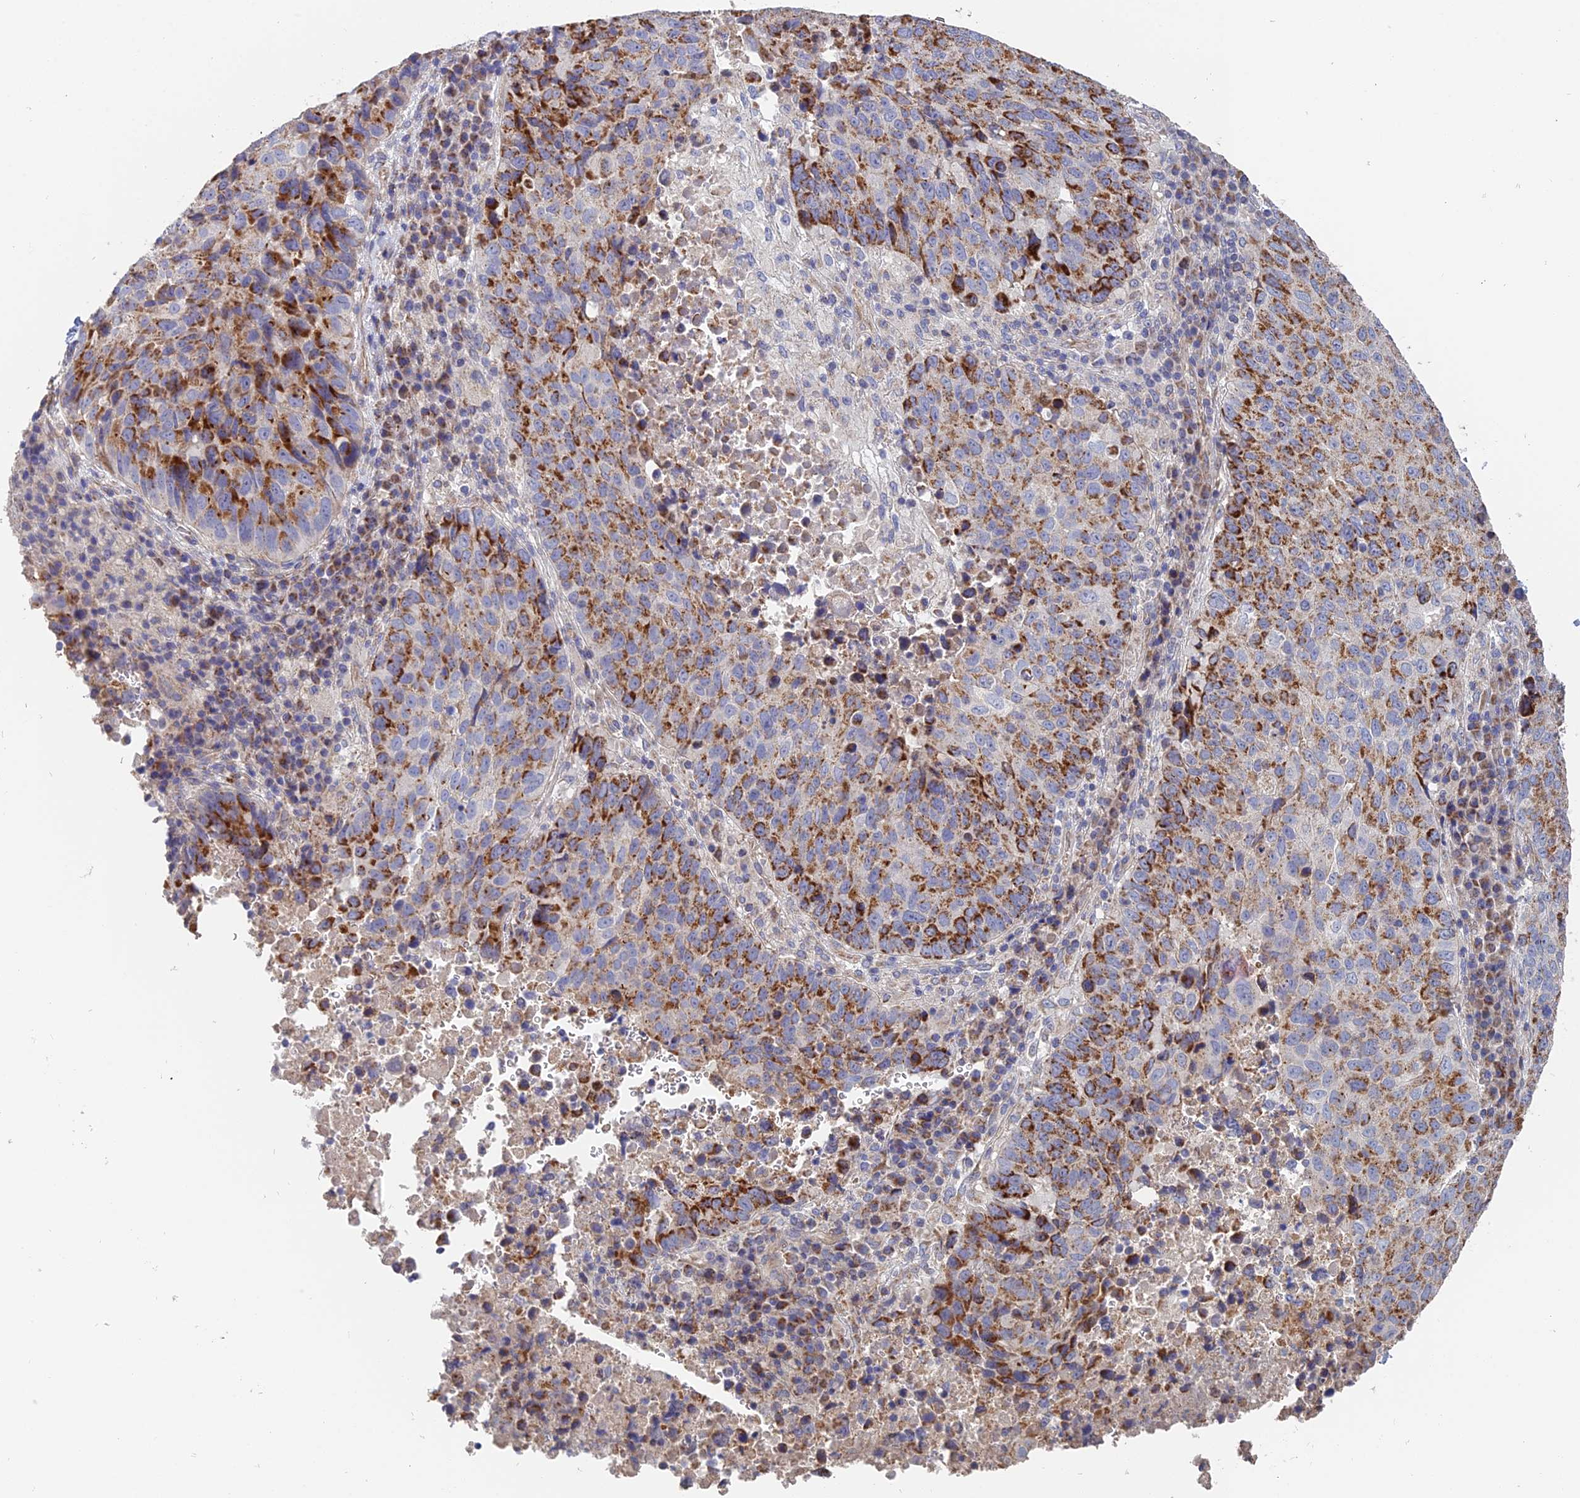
{"staining": {"intensity": "strong", "quantity": ">75%", "location": "cytoplasmic/membranous"}, "tissue": "lung cancer", "cell_type": "Tumor cells", "image_type": "cancer", "snomed": [{"axis": "morphology", "description": "Squamous cell carcinoma, NOS"}, {"axis": "topography", "description": "Lung"}], "caption": "Strong cytoplasmic/membranous protein positivity is seen in approximately >75% of tumor cells in squamous cell carcinoma (lung).", "gene": "ECSIT", "patient": {"sex": "male", "age": 73}}